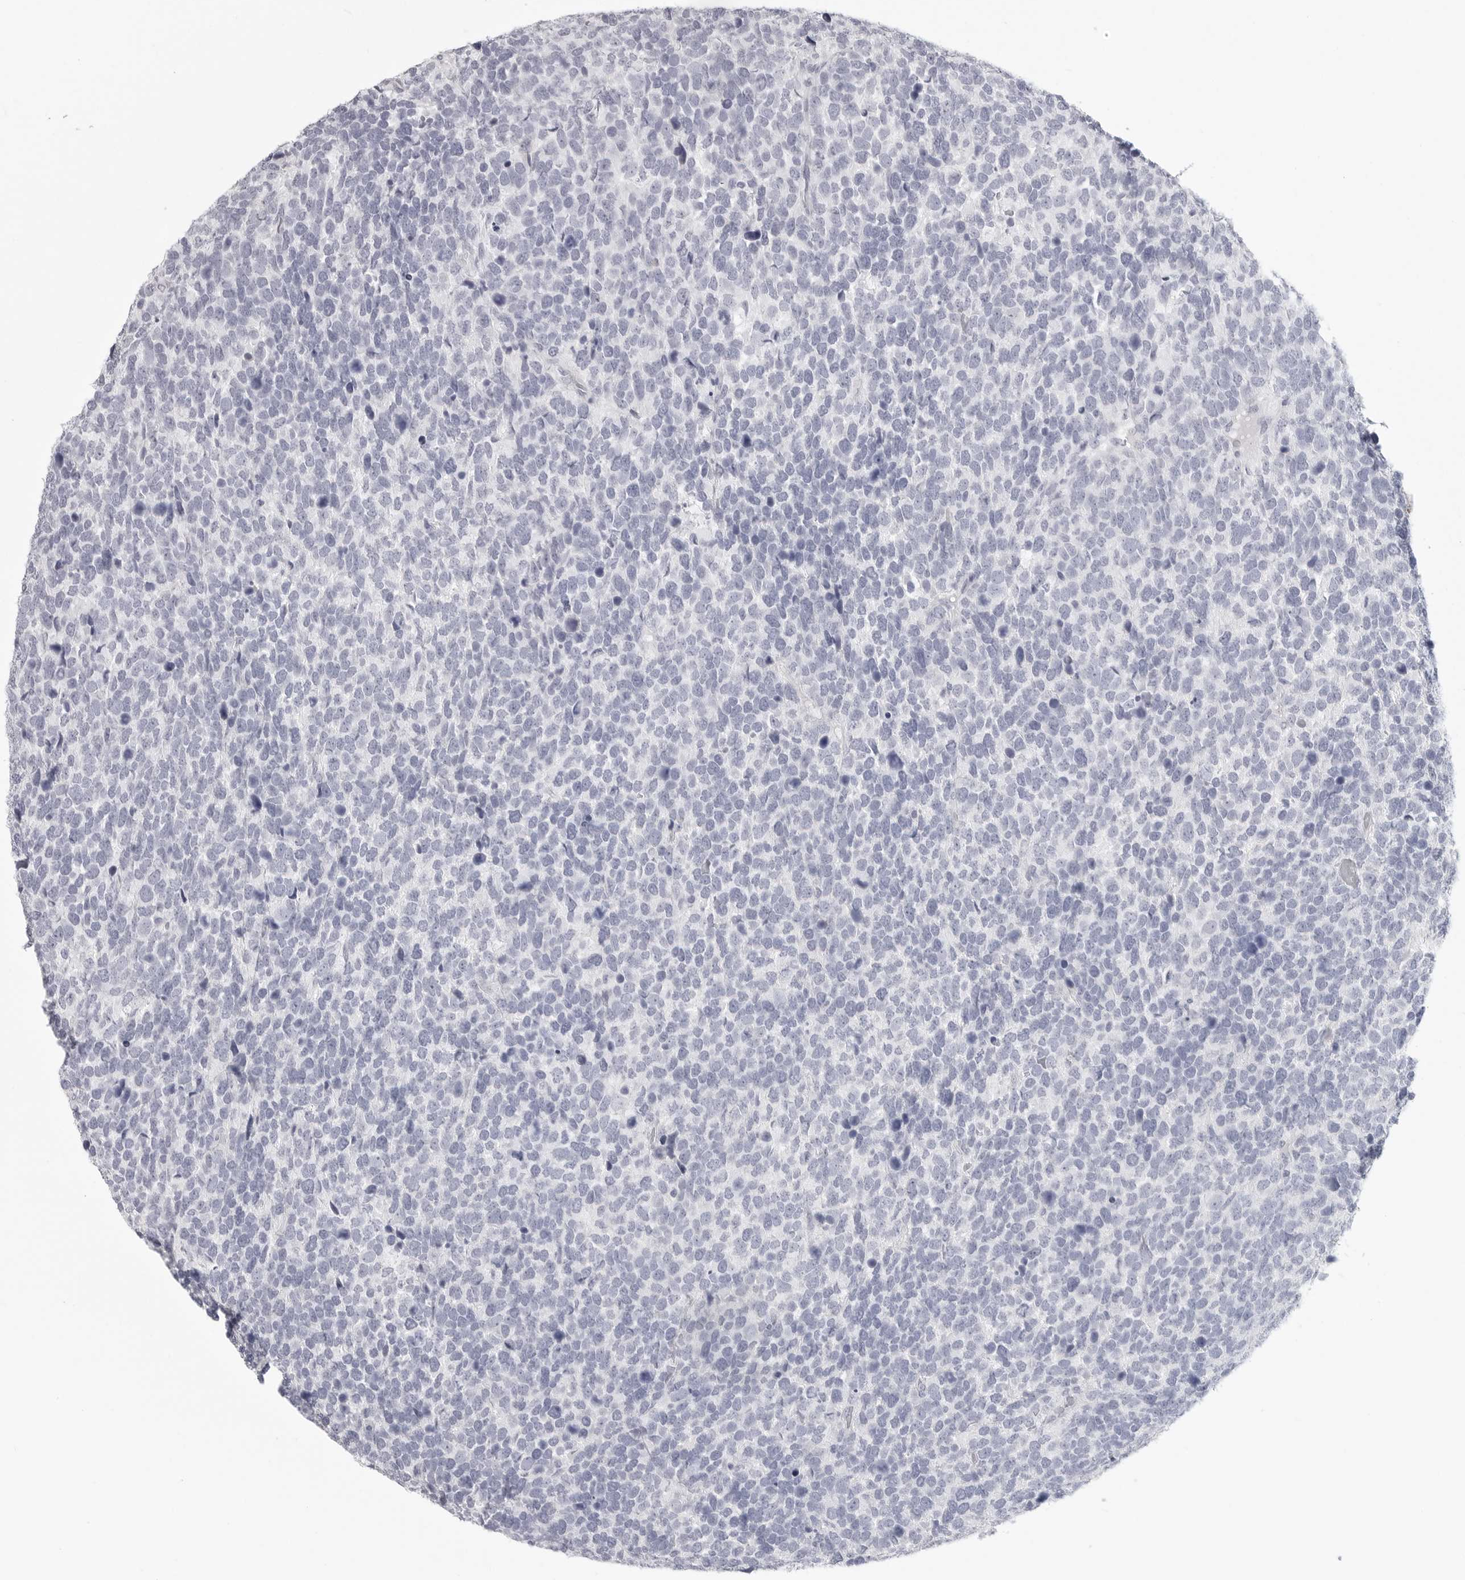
{"staining": {"intensity": "negative", "quantity": "none", "location": "none"}, "tissue": "urothelial cancer", "cell_type": "Tumor cells", "image_type": "cancer", "snomed": [{"axis": "morphology", "description": "Urothelial carcinoma, High grade"}, {"axis": "topography", "description": "Urinary bladder"}], "caption": "The micrograph reveals no staining of tumor cells in high-grade urothelial carcinoma. (DAB IHC, high magnification).", "gene": "HMGCS2", "patient": {"sex": "female", "age": 82}}